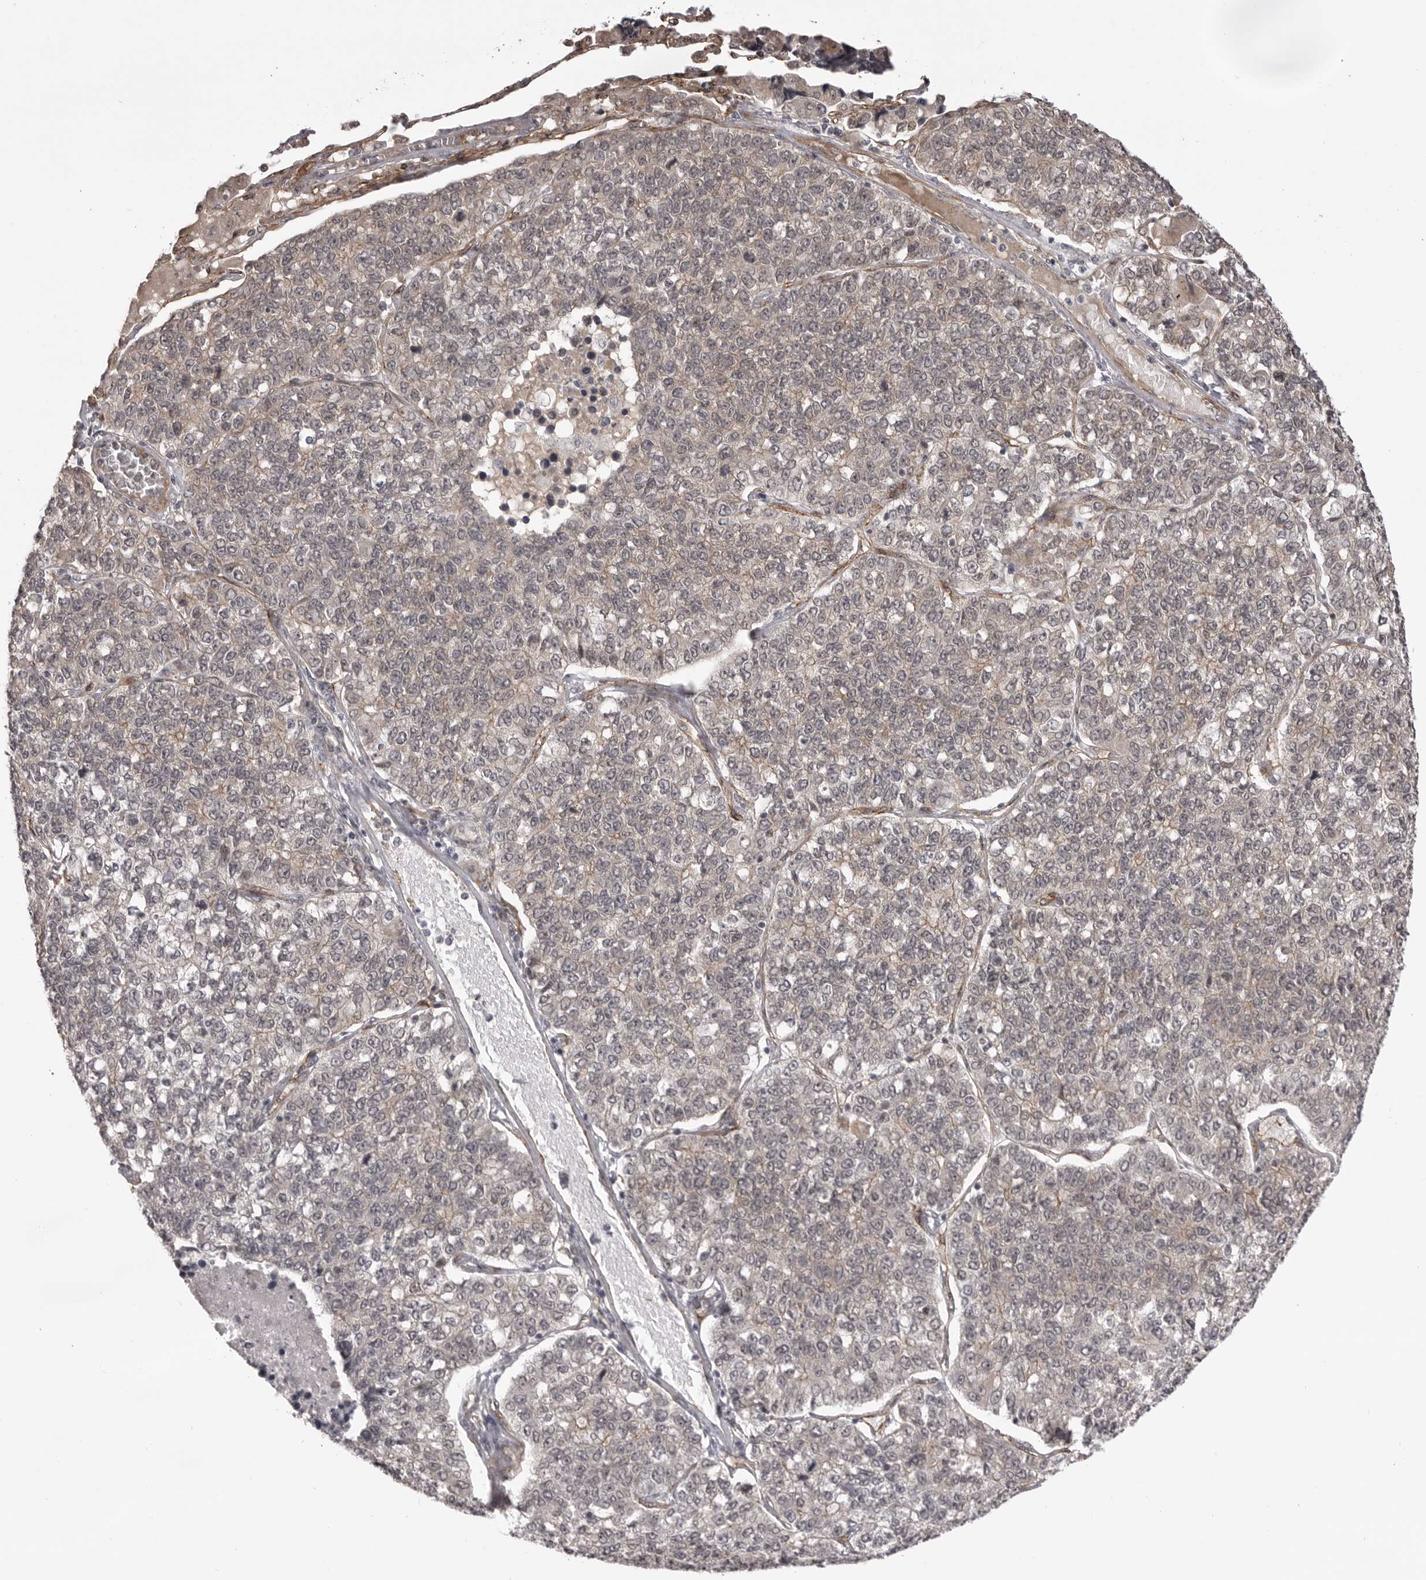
{"staining": {"intensity": "negative", "quantity": "none", "location": "none"}, "tissue": "lung cancer", "cell_type": "Tumor cells", "image_type": "cancer", "snomed": [{"axis": "morphology", "description": "Adenocarcinoma, NOS"}, {"axis": "topography", "description": "Lung"}], "caption": "This is an immunohistochemistry (IHC) micrograph of human adenocarcinoma (lung). There is no expression in tumor cells.", "gene": "SORBS1", "patient": {"sex": "male", "age": 49}}